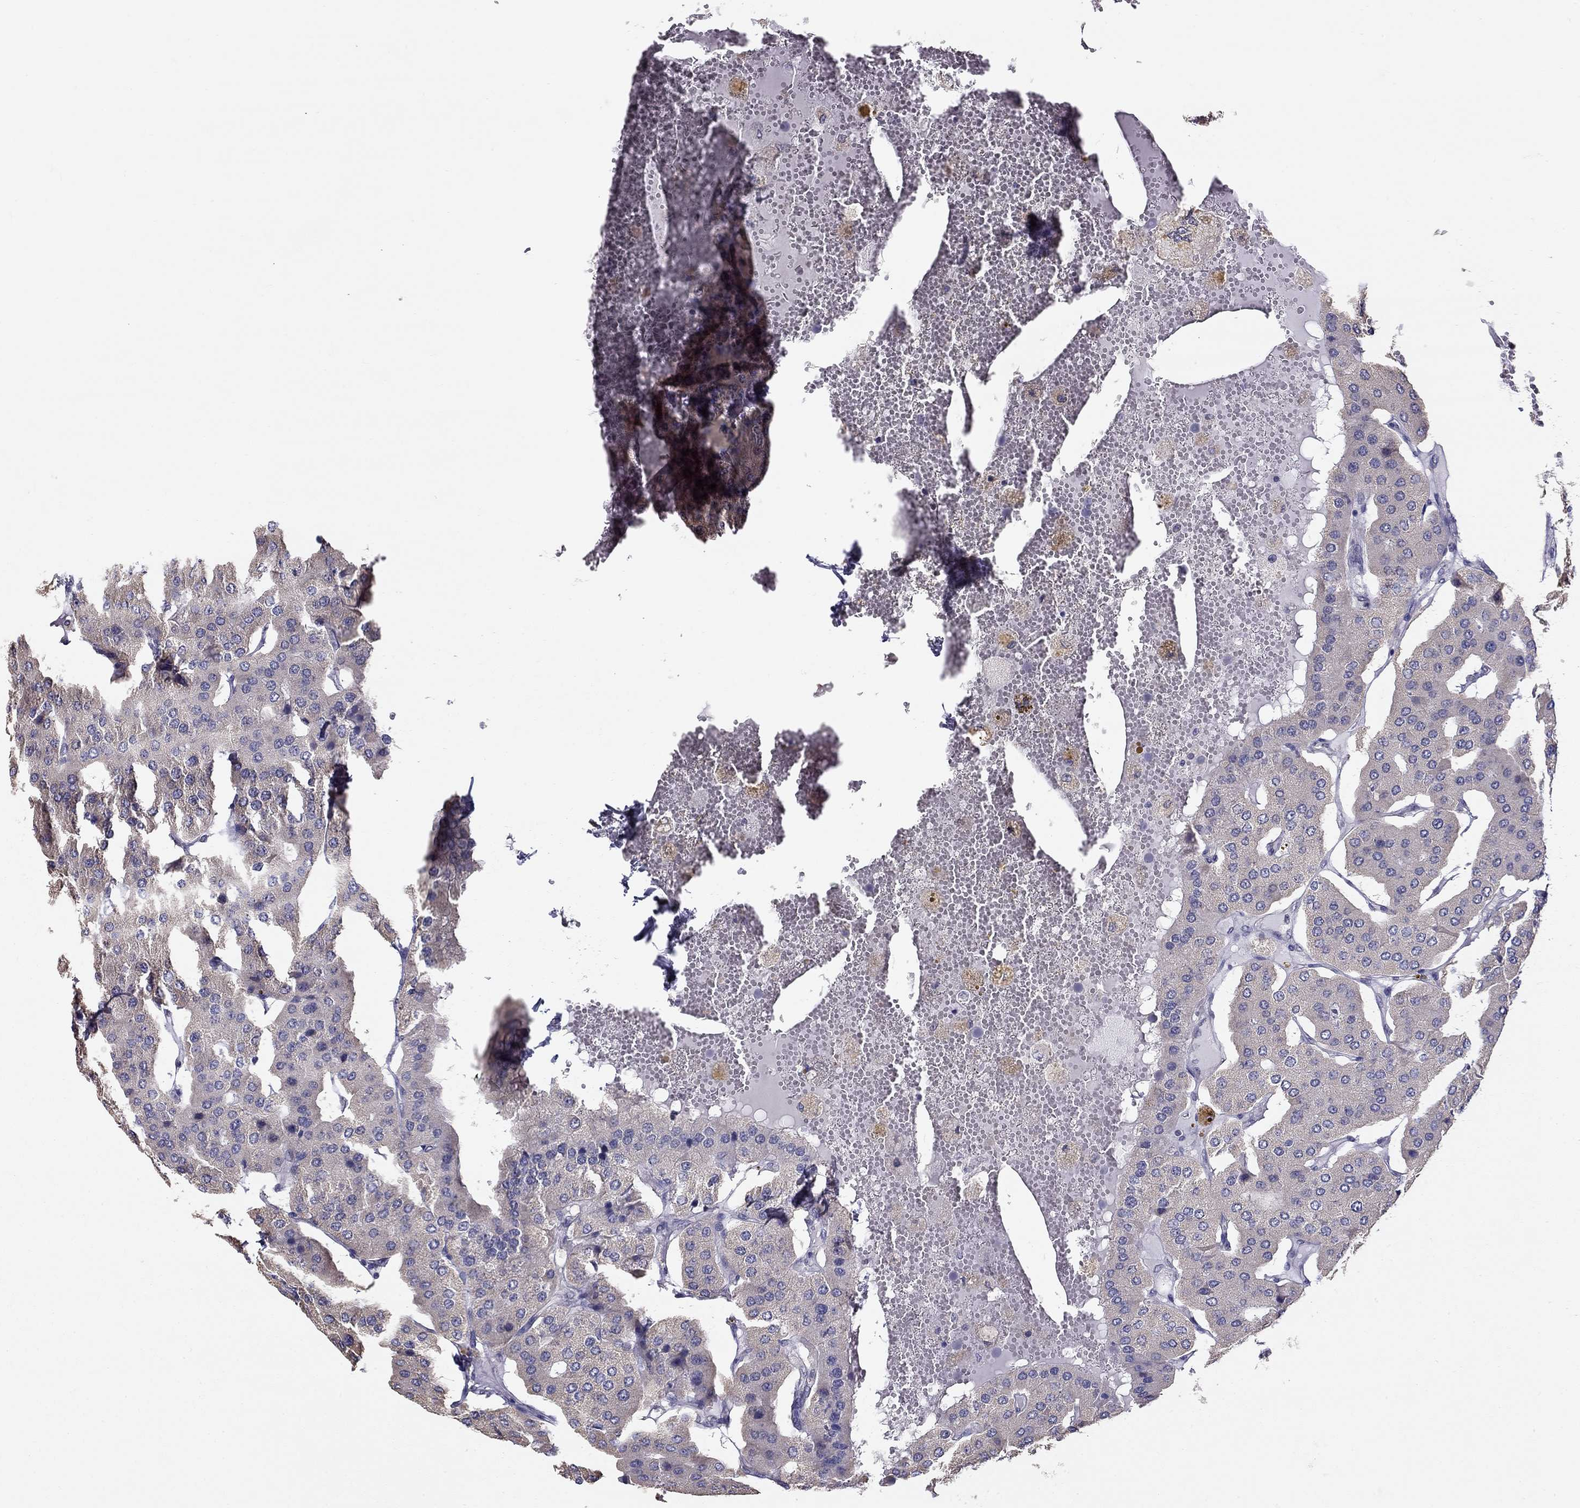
{"staining": {"intensity": "negative", "quantity": "none", "location": "none"}, "tissue": "parathyroid gland", "cell_type": "Glandular cells", "image_type": "normal", "snomed": [{"axis": "morphology", "description": "Normal tissue, NOS"}, {"axis": "morphology", "description": "Adenoma, NOS"}, {"axis": "topography", "description": "Parathyroid gland"}], "caption": "Parathyroid gland stained for a protein using IHC exhibits no positivity glandular cells.", "gene": "LRIT3", "patient": {"sex": "female", "age": 86}}